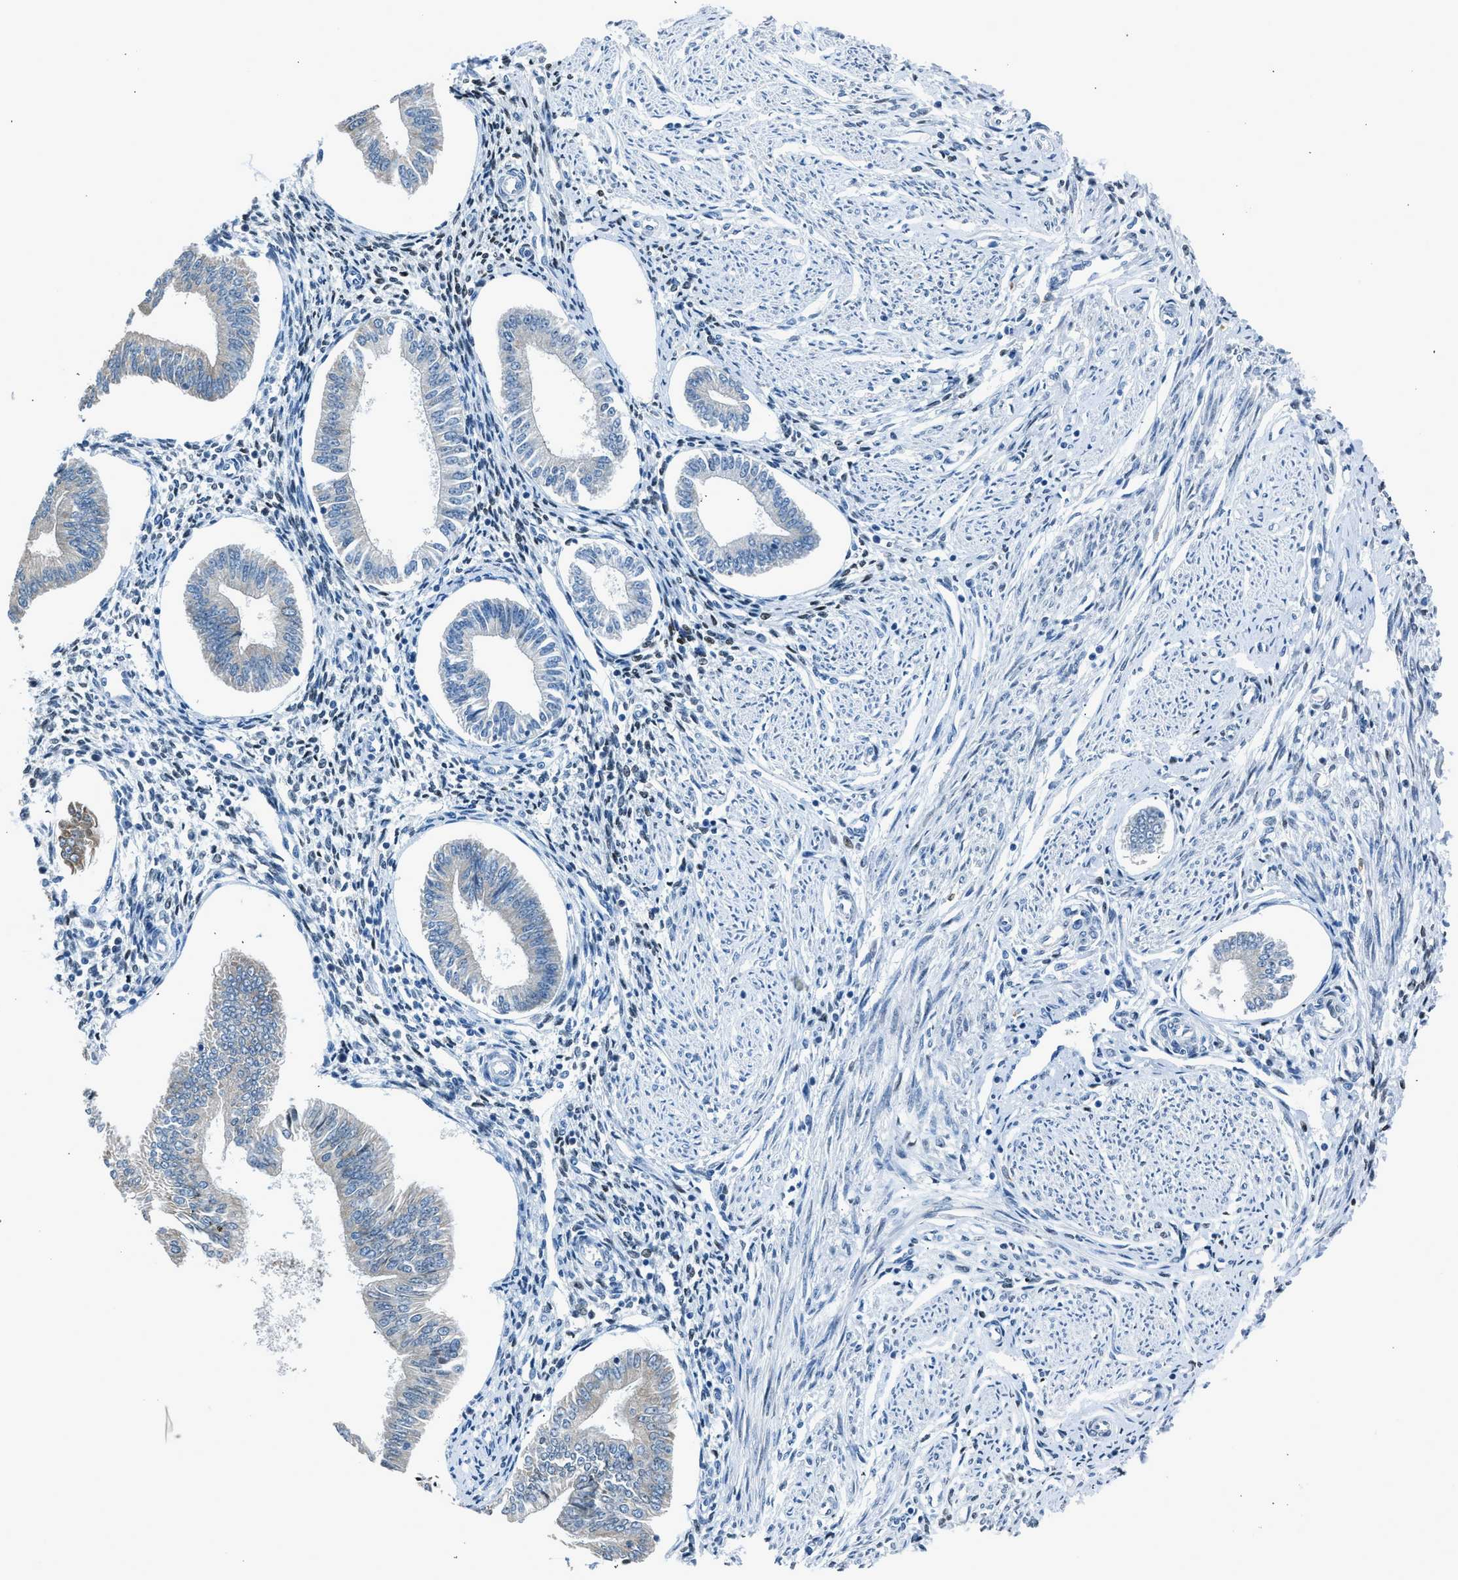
{"staining": {"intensity": "moderate", "quantity": "<25%", "location": "nuclear"}, "tissue": "endometrium", "cell_type": "Cells in endometrial stroma", "image_type": "normal", "snomed": [{"axis": "morphology", "description": "Normal tissue, NOS"}, {"axis": "topography", "description": "Endometrium"}], "caption": "An immunohistochemistry (IHC) image of benign tissue is shown. Protein staining in brown labels moderate nuclear positivity in endometrium within cells in endometrial stroma. (IHC, brightfield microscopy, high magnification).", "gene": "RNF41", "patient": {"sex": "female", "age": 50}}